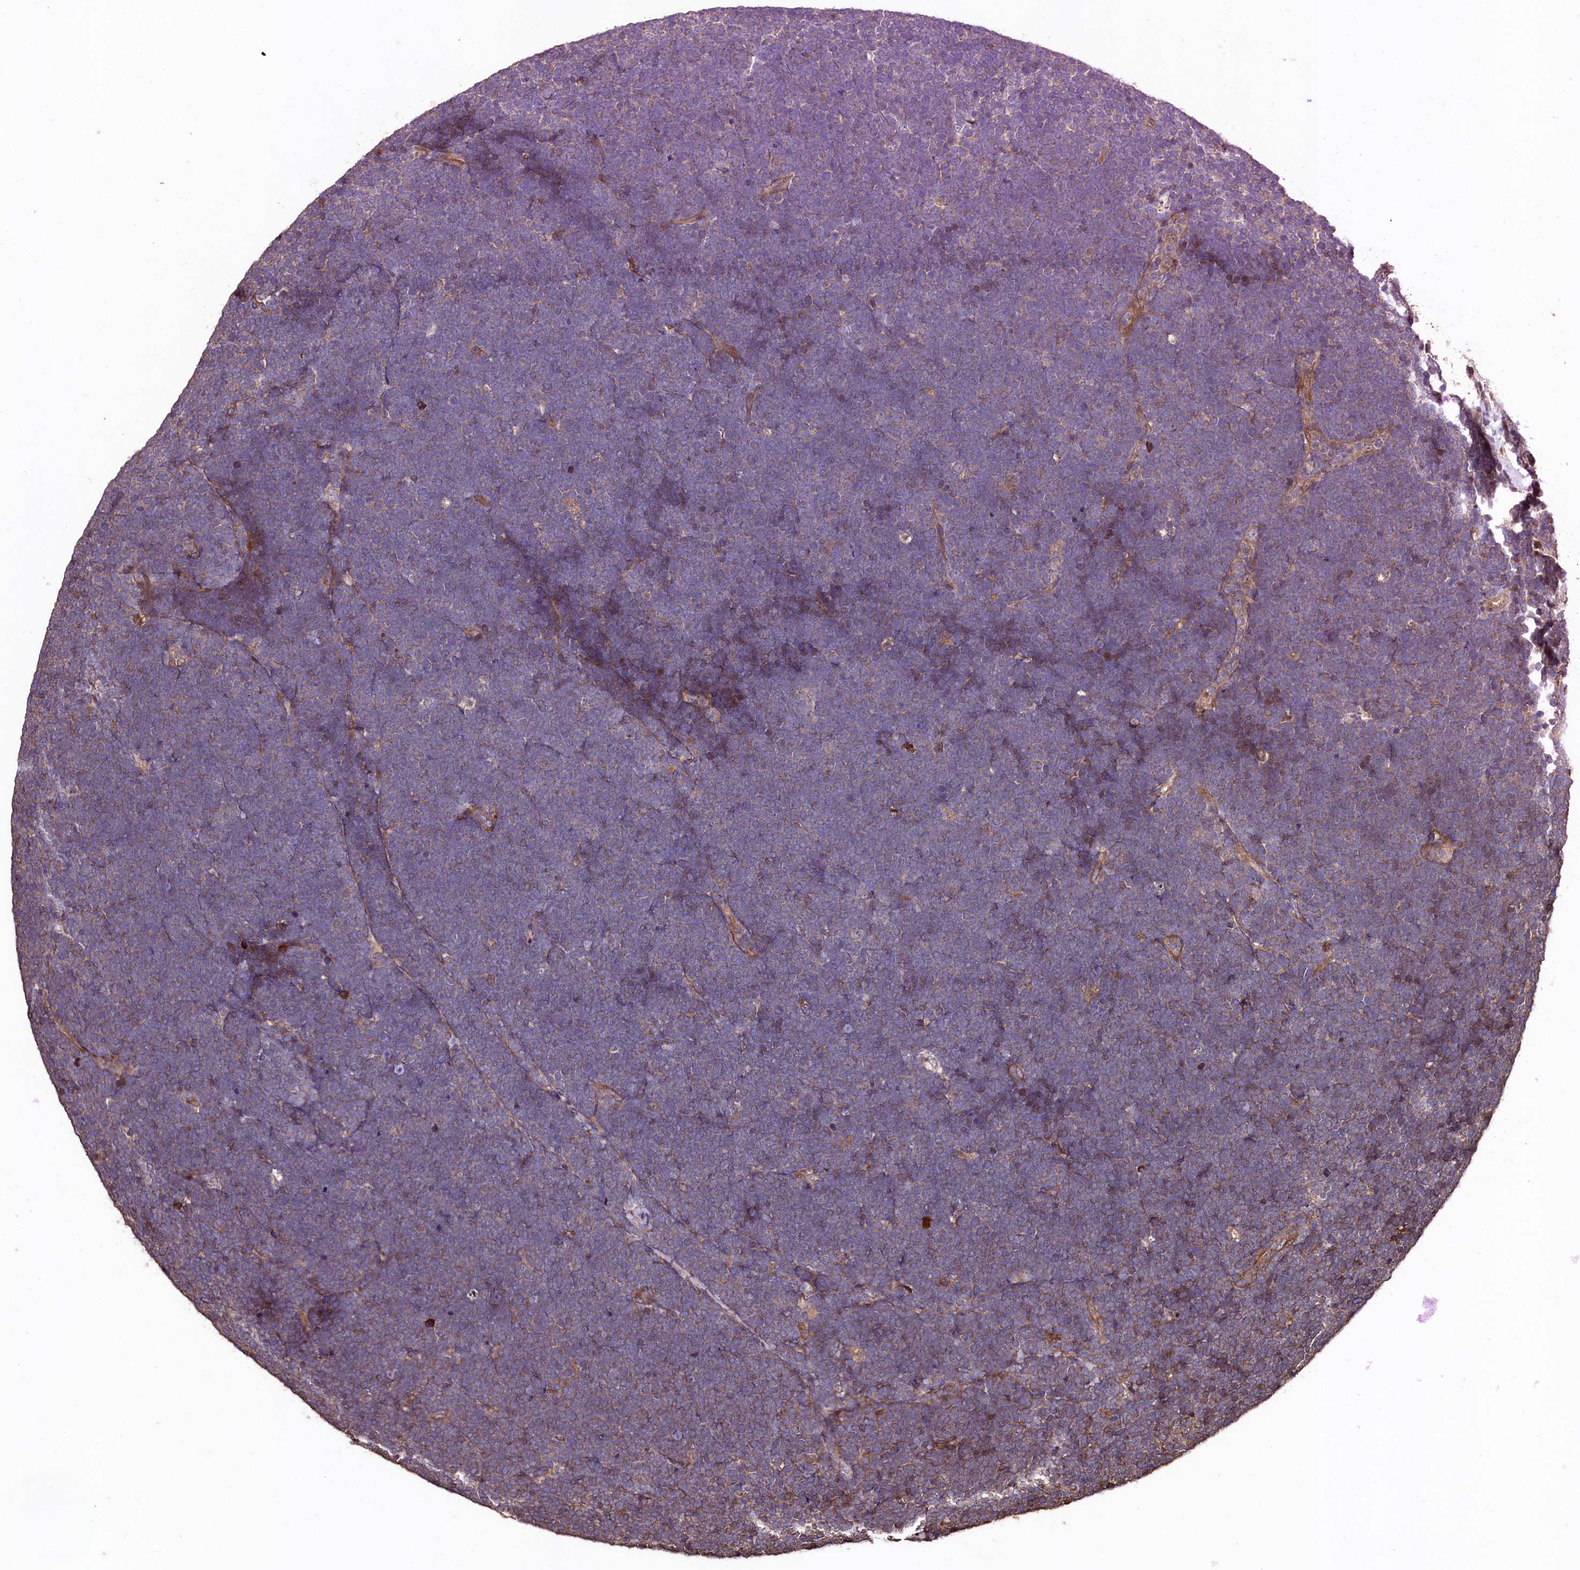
{"staining": {"intensity": "weak", "quantity": "25%-75%", "location": "cytoplasmic/membranous"}, "tissue": "lymphoma", "cell_type": "Tumor cells", "image_type": "cancer", "snomed": [{"axis": "morphology", "description": "Malignant lymphoma, non-Hodgkin's type, High grade"}, {"axis": "topography", "description": "Lymph node"}], "caption": "The histopathology image displays immunohistochemical staining of lymphoma. There is weak cytoplasmic/membranous positivity is present in approximately 25%-75% of tumor cells.", "gene": "TMEM98", "patient": {"sex": "male", "age": 13}}